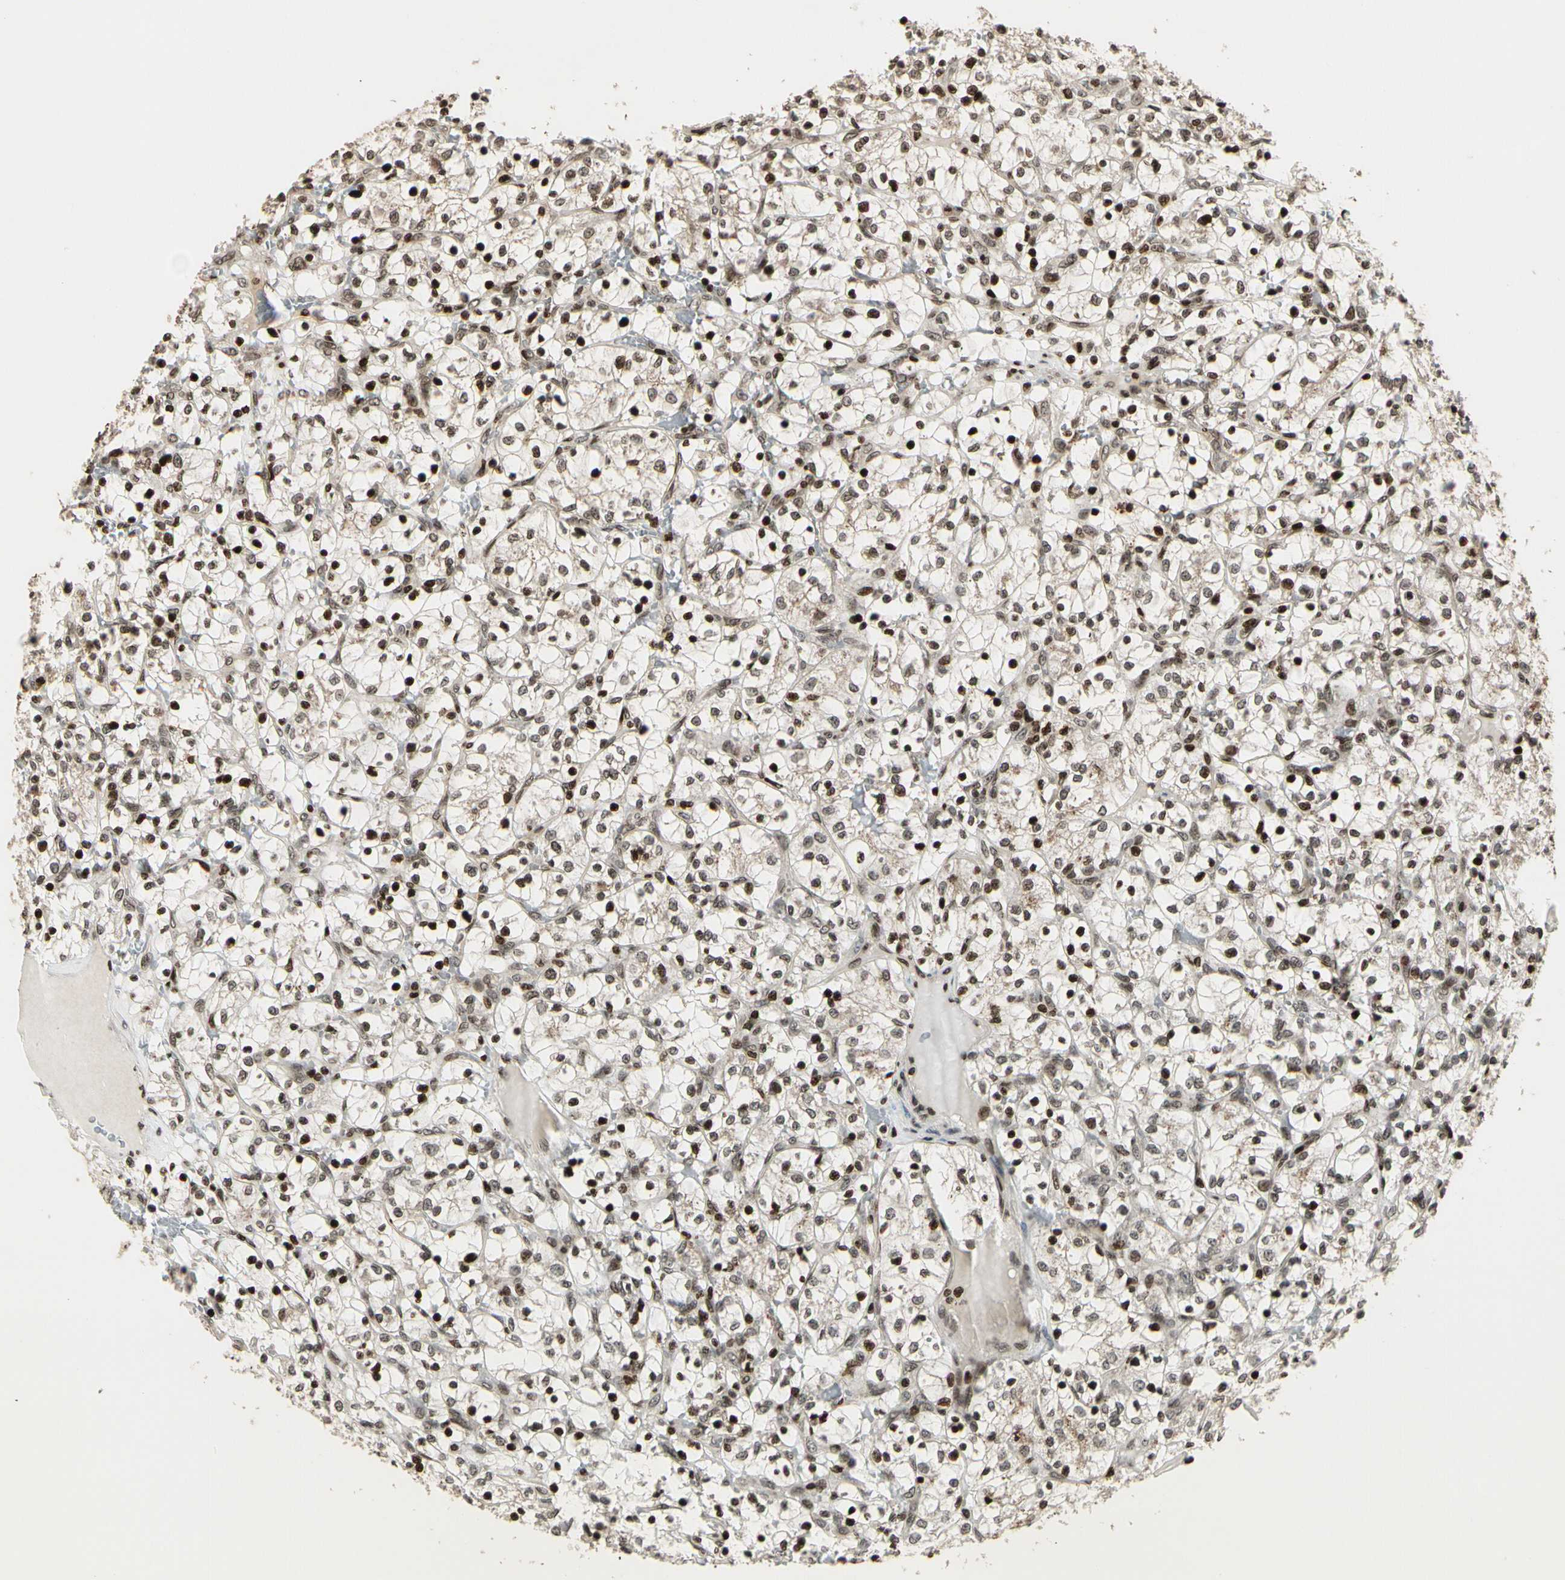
{"staining": {"intensity": "moderate", "quantity": ">75%", "location": "cytoplasmic/membranous,nuclear"}, "tissue": "renal cancer", "cell_type": "Tumor cells", "image_type": "cancer", "snomed": [{"axis": "morphology", "description": "Adenocarcinoma, NOS"}, {"axis": "topography", "description": "Kidney"}], "caption": "This image displays IHC staining of human renal adenocarcinoma, with medium moderate cytoplasmic/membranous and nuclear positivity in about >75% of tumor cells.", "gene": "TSHZ3", "patient": {"sex": "female", "age": 69}}